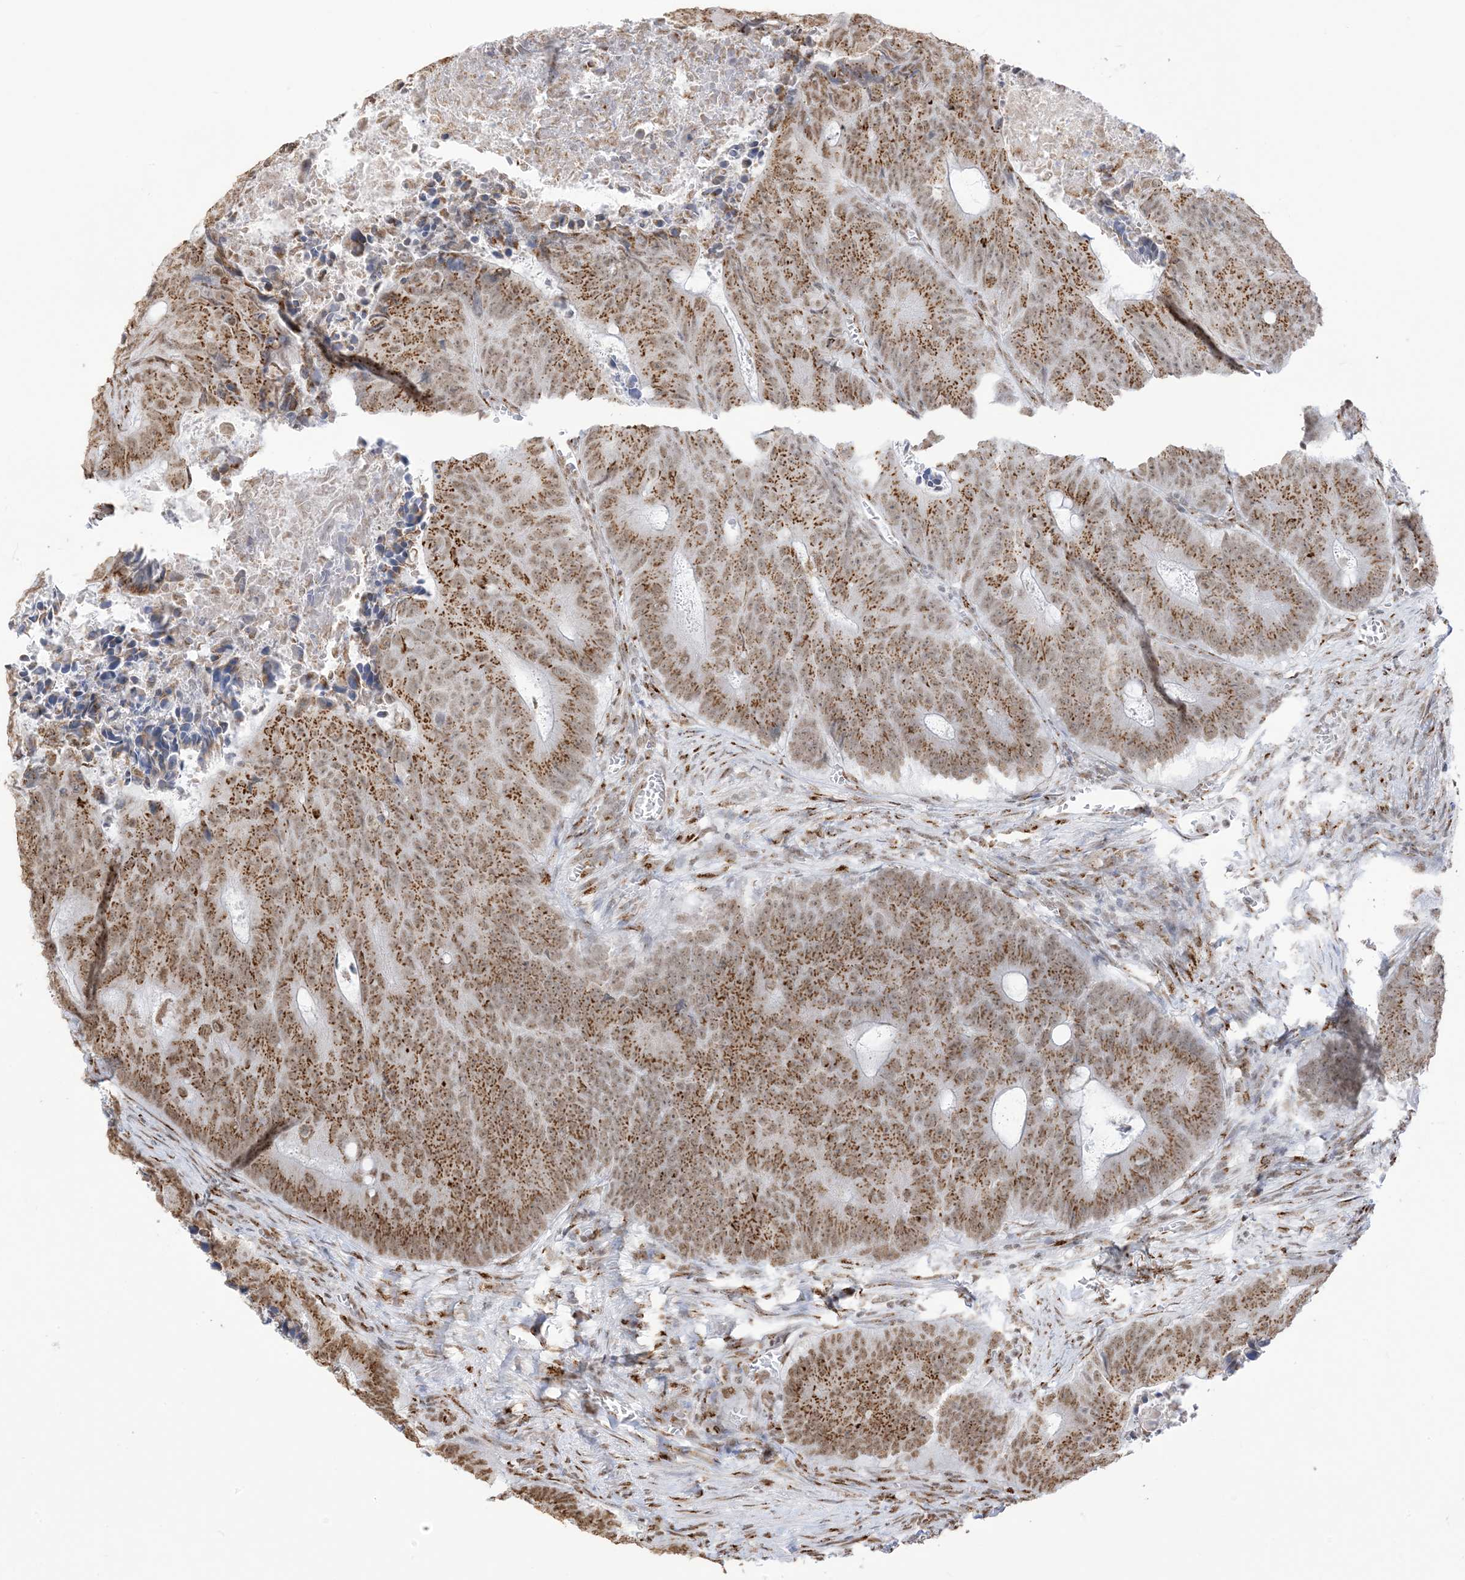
{"staining": {"intensity": "moderate", "quantity": ">75%", "location": "cytoplasmic/membranous,nuclear"}, "tissue": "colorectal cancer", "cell_type": "Tumor cells", "image_type": "cancer", "snomed": [{"axis": "morphology", "description": "Adenocarcinoma, NOS"}, {"axis": "topography", "description": "Colon"}], "caption": "Immunohistochemistry photomicrograph of adenocarcinoma (colorectal) stained for a protein (brown), which displays medium levels of moderate cytoplasmic/membranous and nuclear staining in approximately >75% of tumor cells.", "gene": "GPR107", "patient": {"sex": "male", "age": 87}}